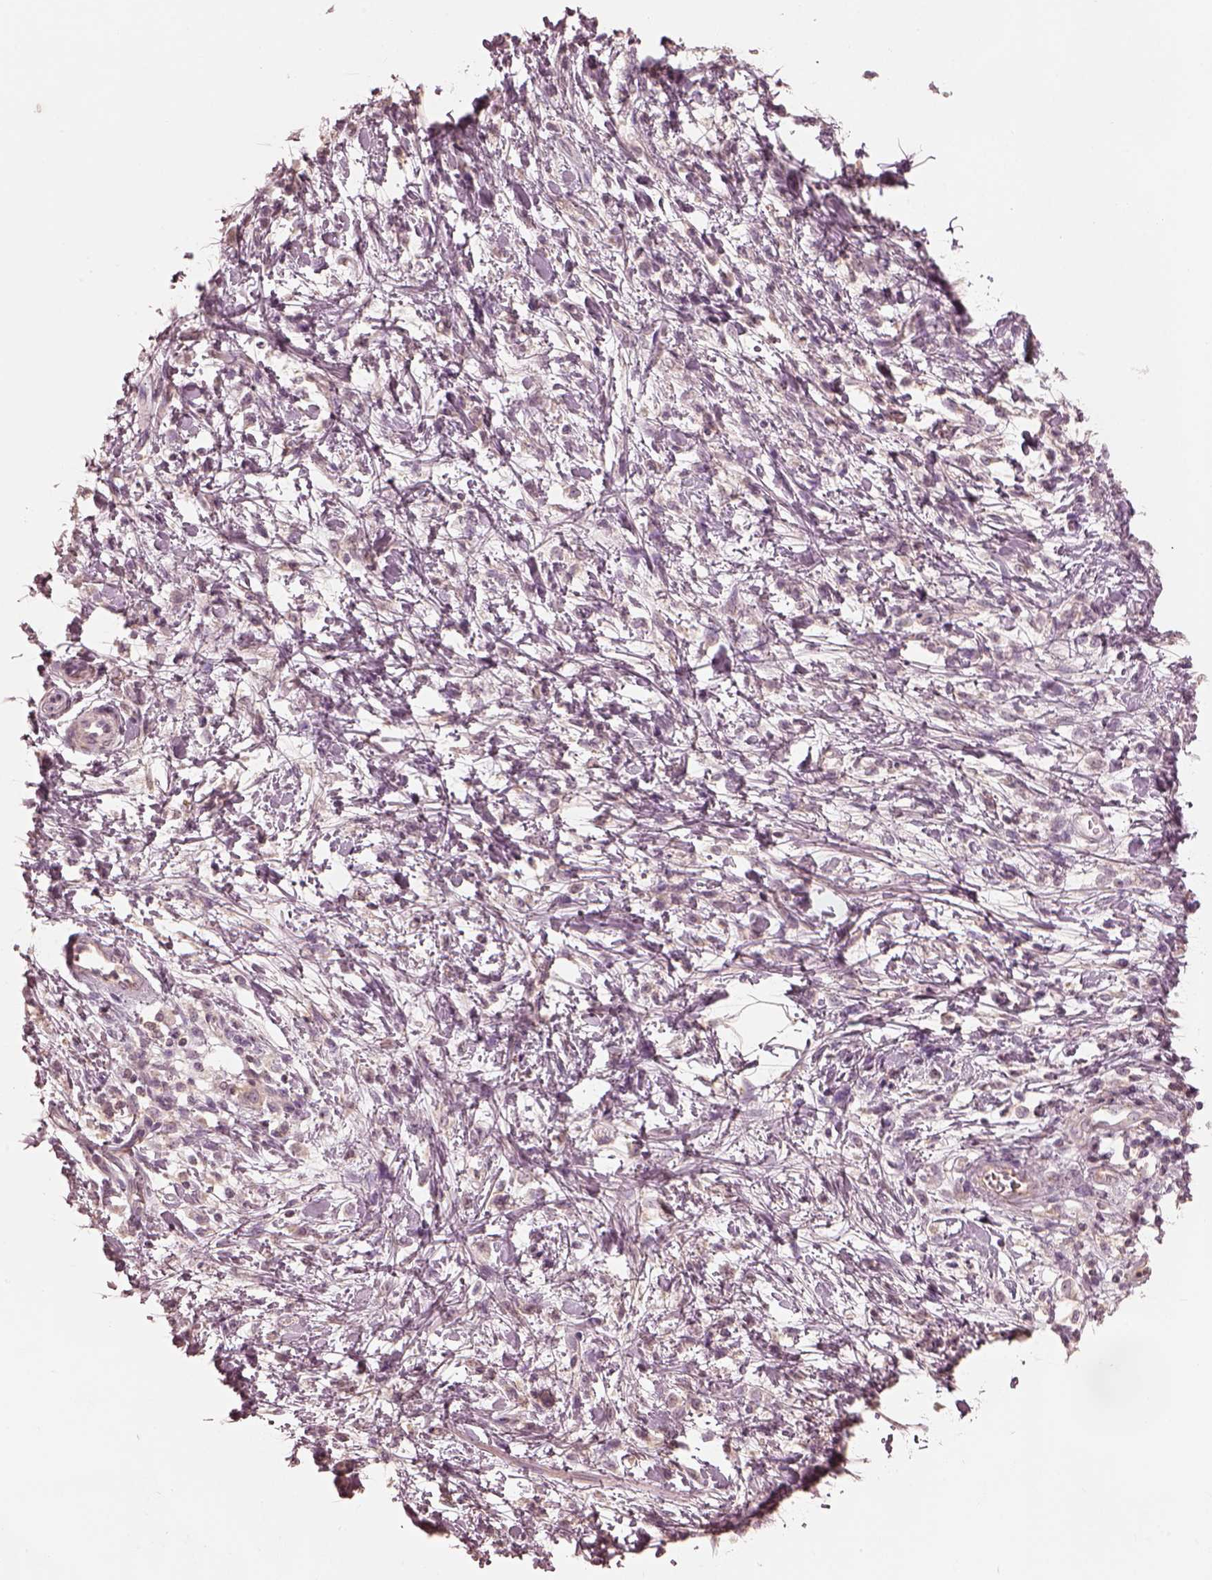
{"staining": {"intensity": "negative", "quantity": "none", "location": "none"}, "tissue": "stomach cancer", "cell_type": "Tumor cells", "image_type": "cancer", "snomed": [{"axis": "morphology", "description": "Adenocarcinoma, NOS"}, {"axis": "topography", "description": "Stomach"}], "caption": "This is an immunohistochemistry micrograph of stomach adenocarcinoma. There is no positivity in tumor cells.", "gene": "PRKACG", "patient": {"sex": "female", "age": 60}}